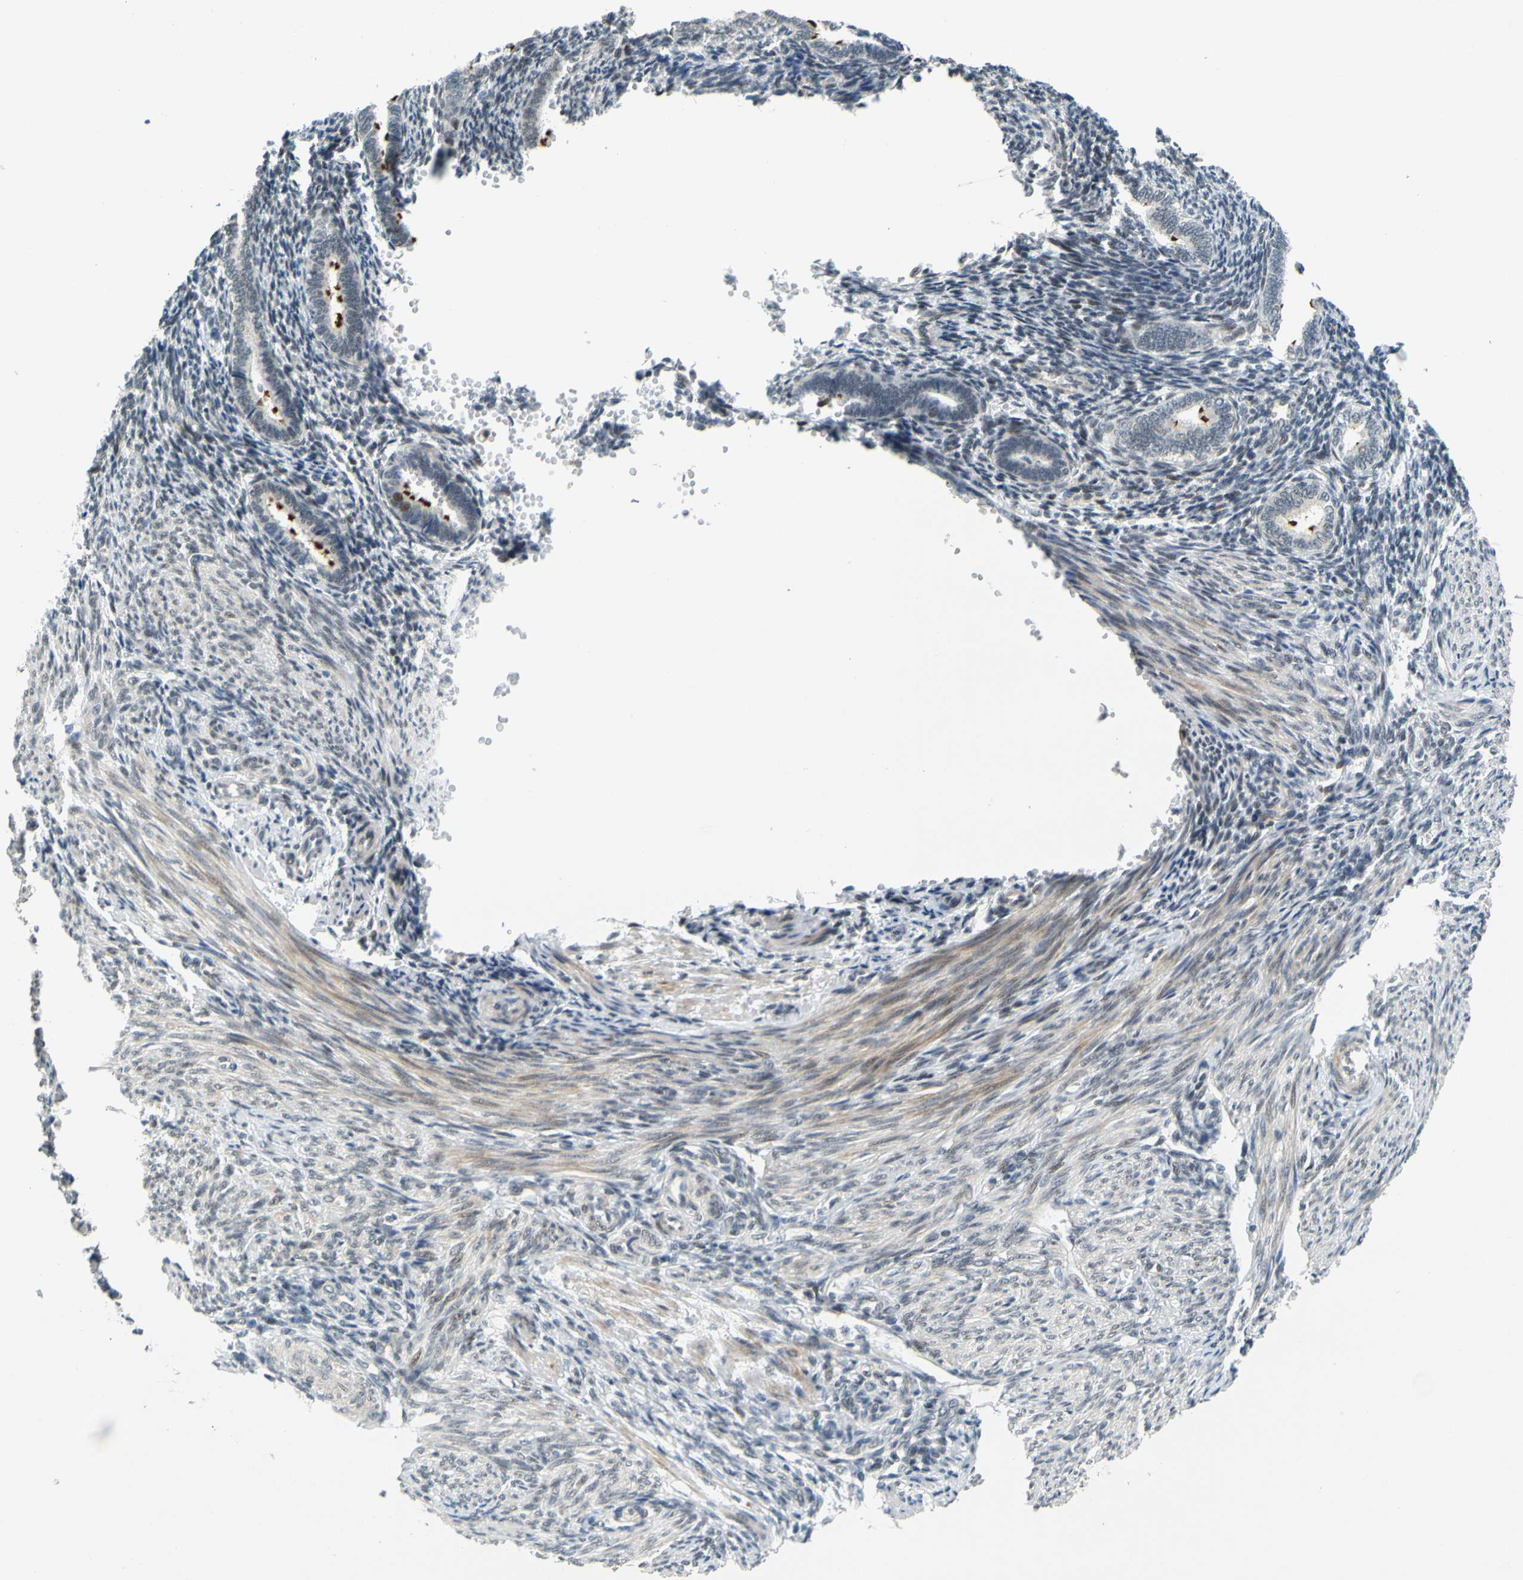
{"staining": {"intensity": "moderate", "quantity": "25%-75%", "location": "nuclear"}, "tissue": "endometrium", "cell_type": "Cells in endometrial stroma", "image_type": "normal", "snomed": [{"axis": "morphology", "description": "Normal tissue, NOS"}, {"axis": "topography", "description": "Endometrium"}], "caption": "Normal endometrium reveals moderate nuclear positivity in approximately 25%-75% of cells in endometrial stroma, visualized by immunohistochemistry.", "gene": "POGZ", "patient": {"sex": "female", "age": 27}}